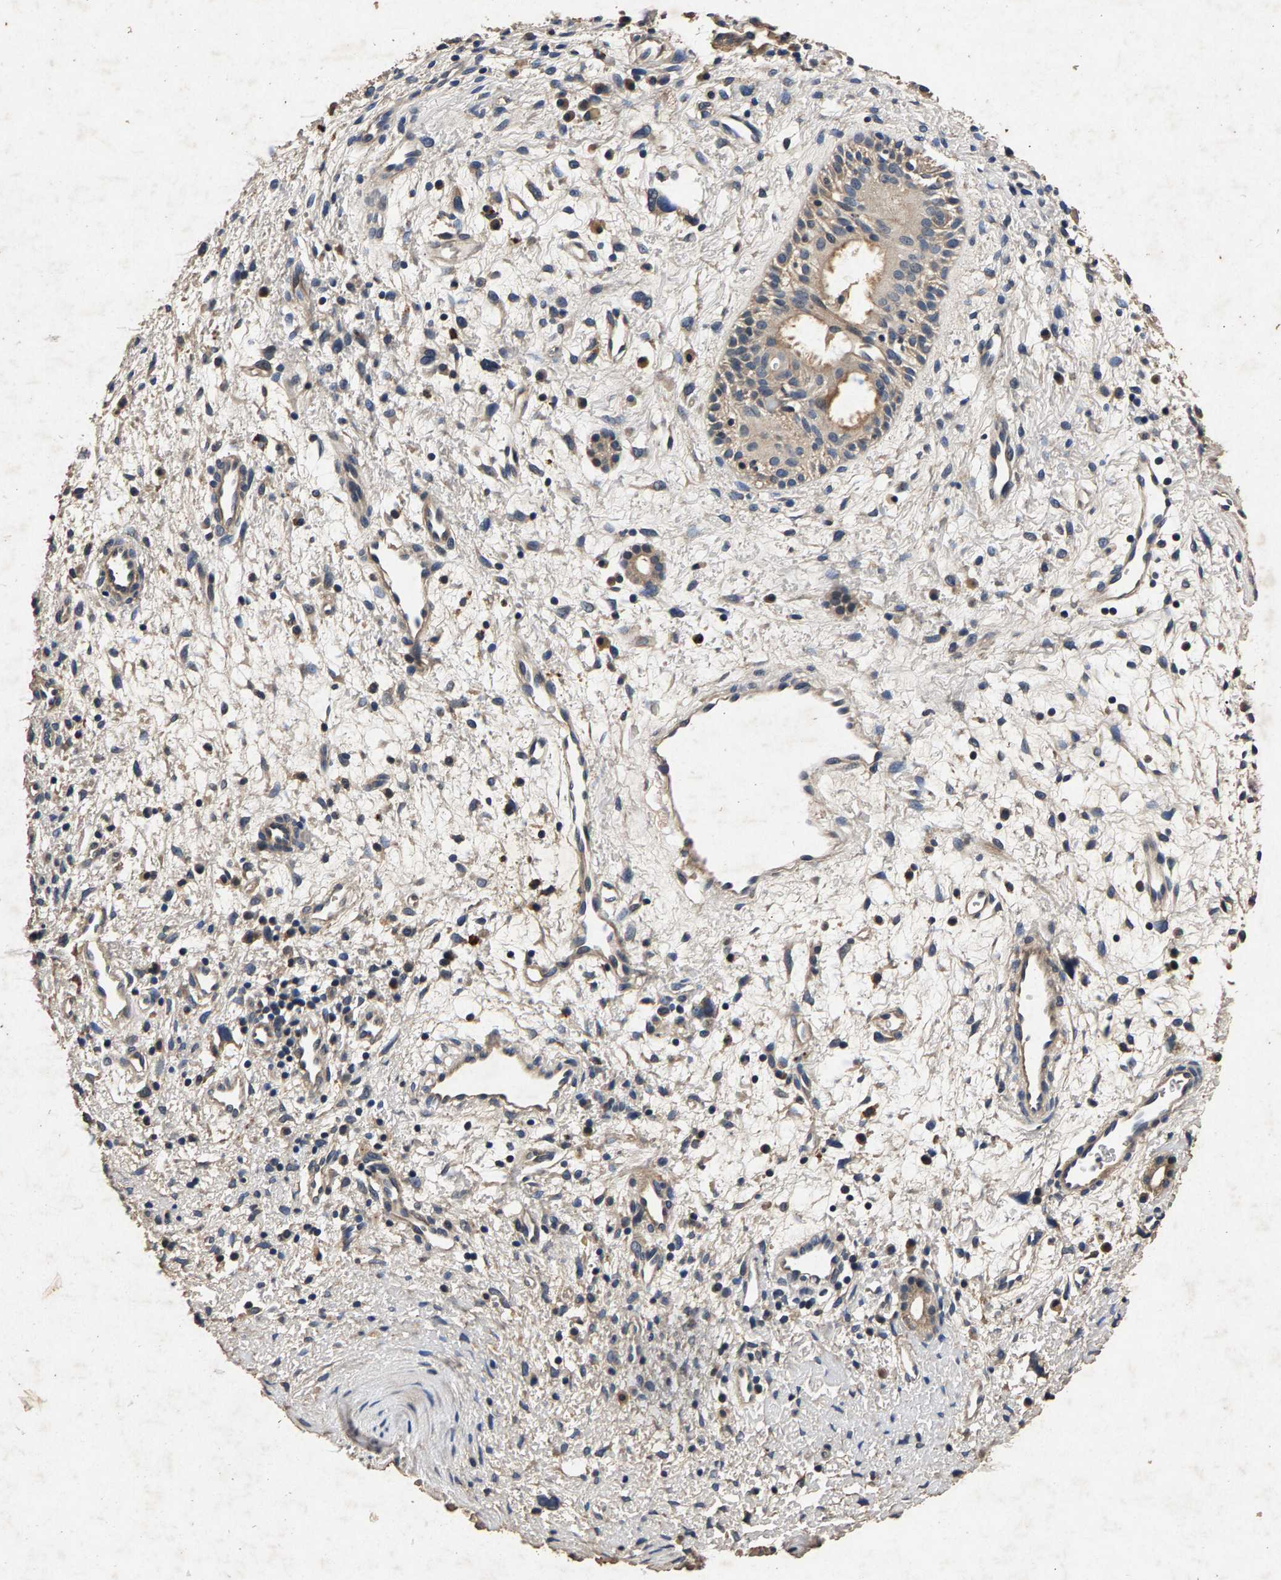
{"staining": {"intensity": "moderate", "quantity": ">75%", "location": "cytoplasmic/membranous"}, "tissue": "nasopharynx", "cell_type": "Respiratory epithelial cells", "image_type": "normal", "snomed": [{"axis": "morphology", "description": "Normal tissue, NOS"}, {"axis": "topography", "description": "Nasopharynx"}], "caption": "Immunohistochemistry staining of benign nasopharynx, which exhibits medium levels of moderate cytoplasmic/membranous staining in approximately >75% of respiratory epithelial cells indicating moderate cytoplasmic/membranous protein expression. The staining was performed using DAB (3,3'-diaminobenzidine) (brown) for protein detection and nuclei were counterstained in hematoxylin (blue).", "gene": "PPP1CC", "patient": {"sex": "male", "age": 22}}